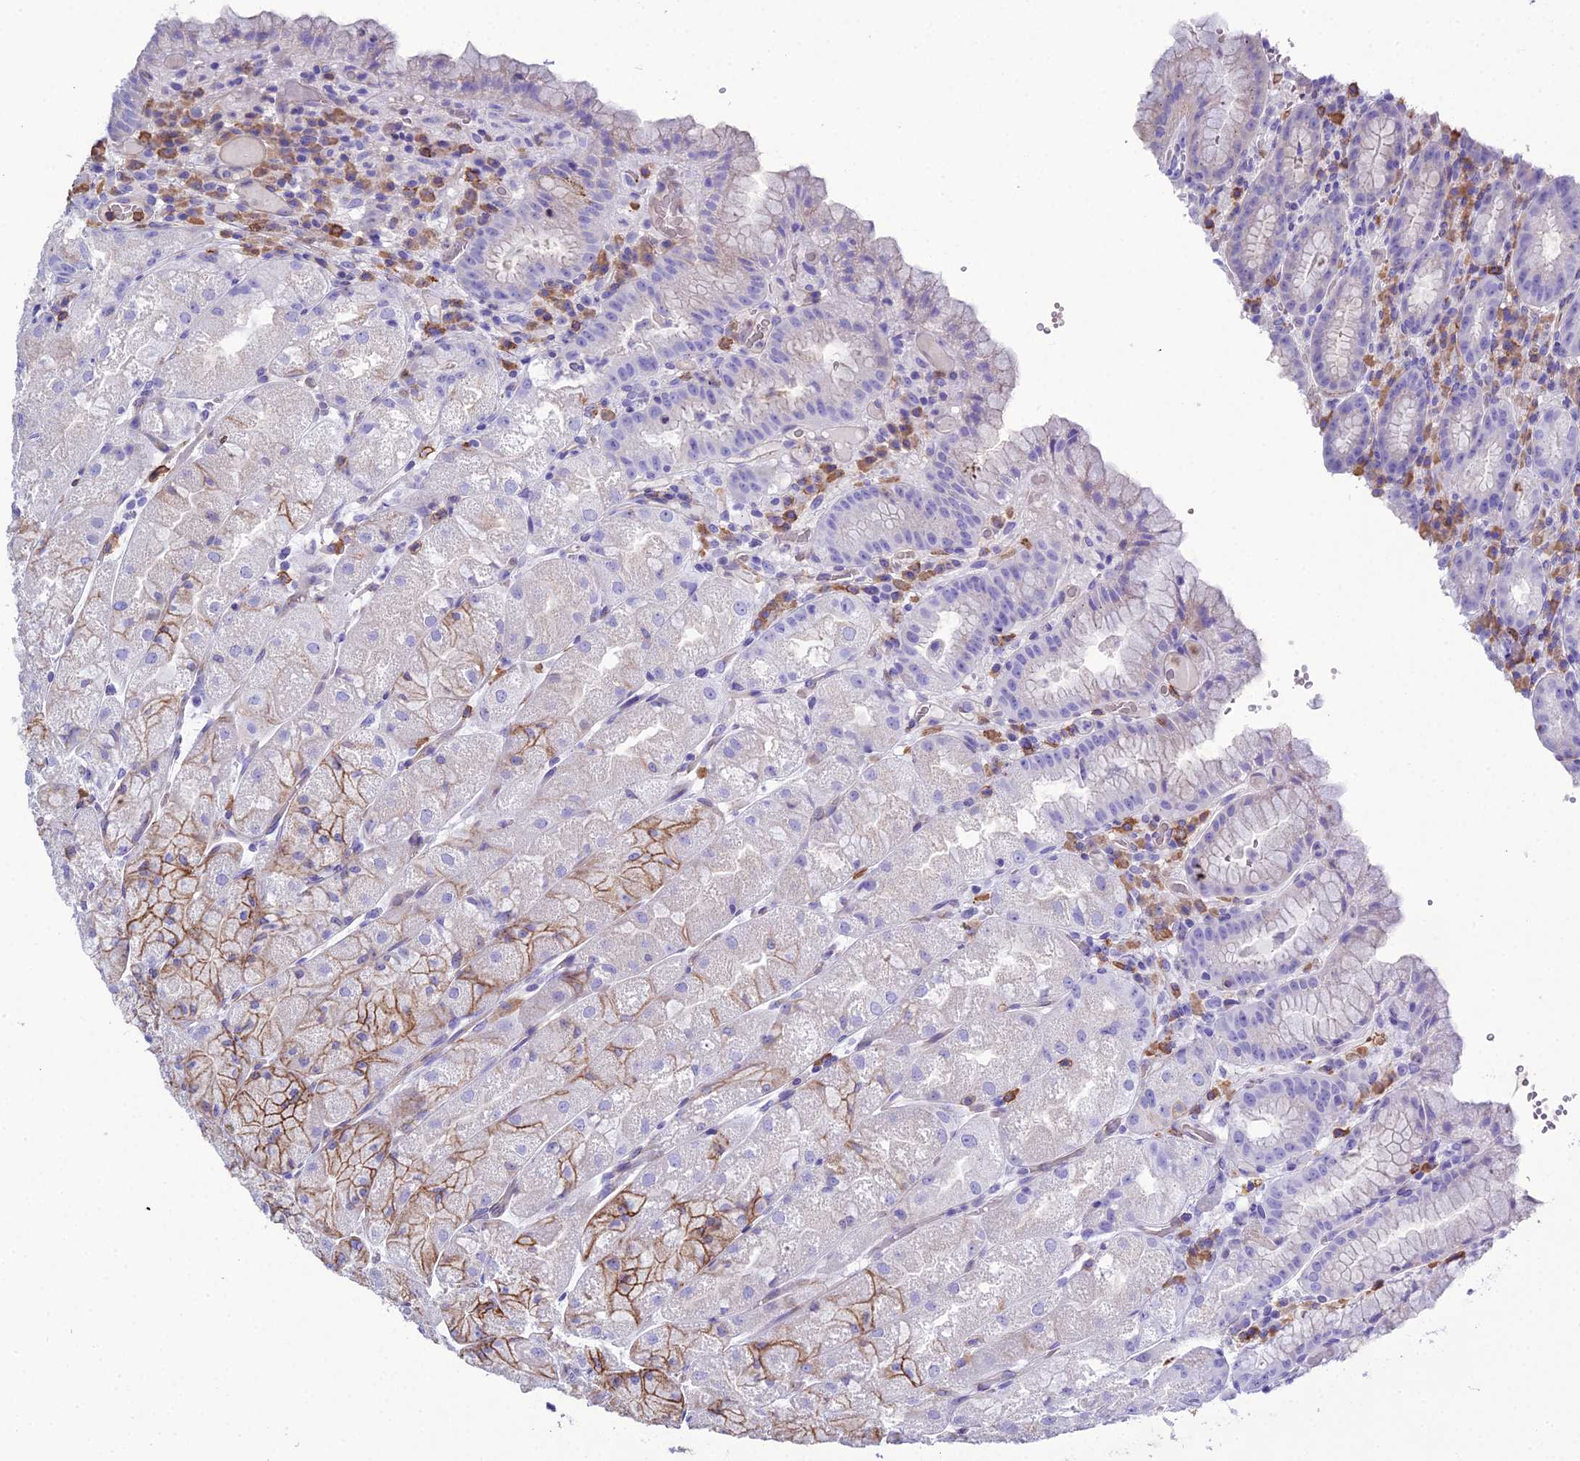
{"staining": {"intensity": "strong", "quantity": "<25%", "location": "cytoplasmic/membranous"}, "tissue": "stomach", "cell_type": "Glandular cells", "image_type": "normal", "snomed": [{"axis": "morphology", "description": "Normal tissue, NOS"}, {"axis": "topography", "description": "Stomach, upper"}], "caption": "Stomach stained with DAB immunohistochemistry demonstrates medium levels of strong cytoplasmic/membranous positivity in approximately <25% of glandular cells.", "gene": "OR1Q1", "patient": {"sex": "male", "age": 52}}